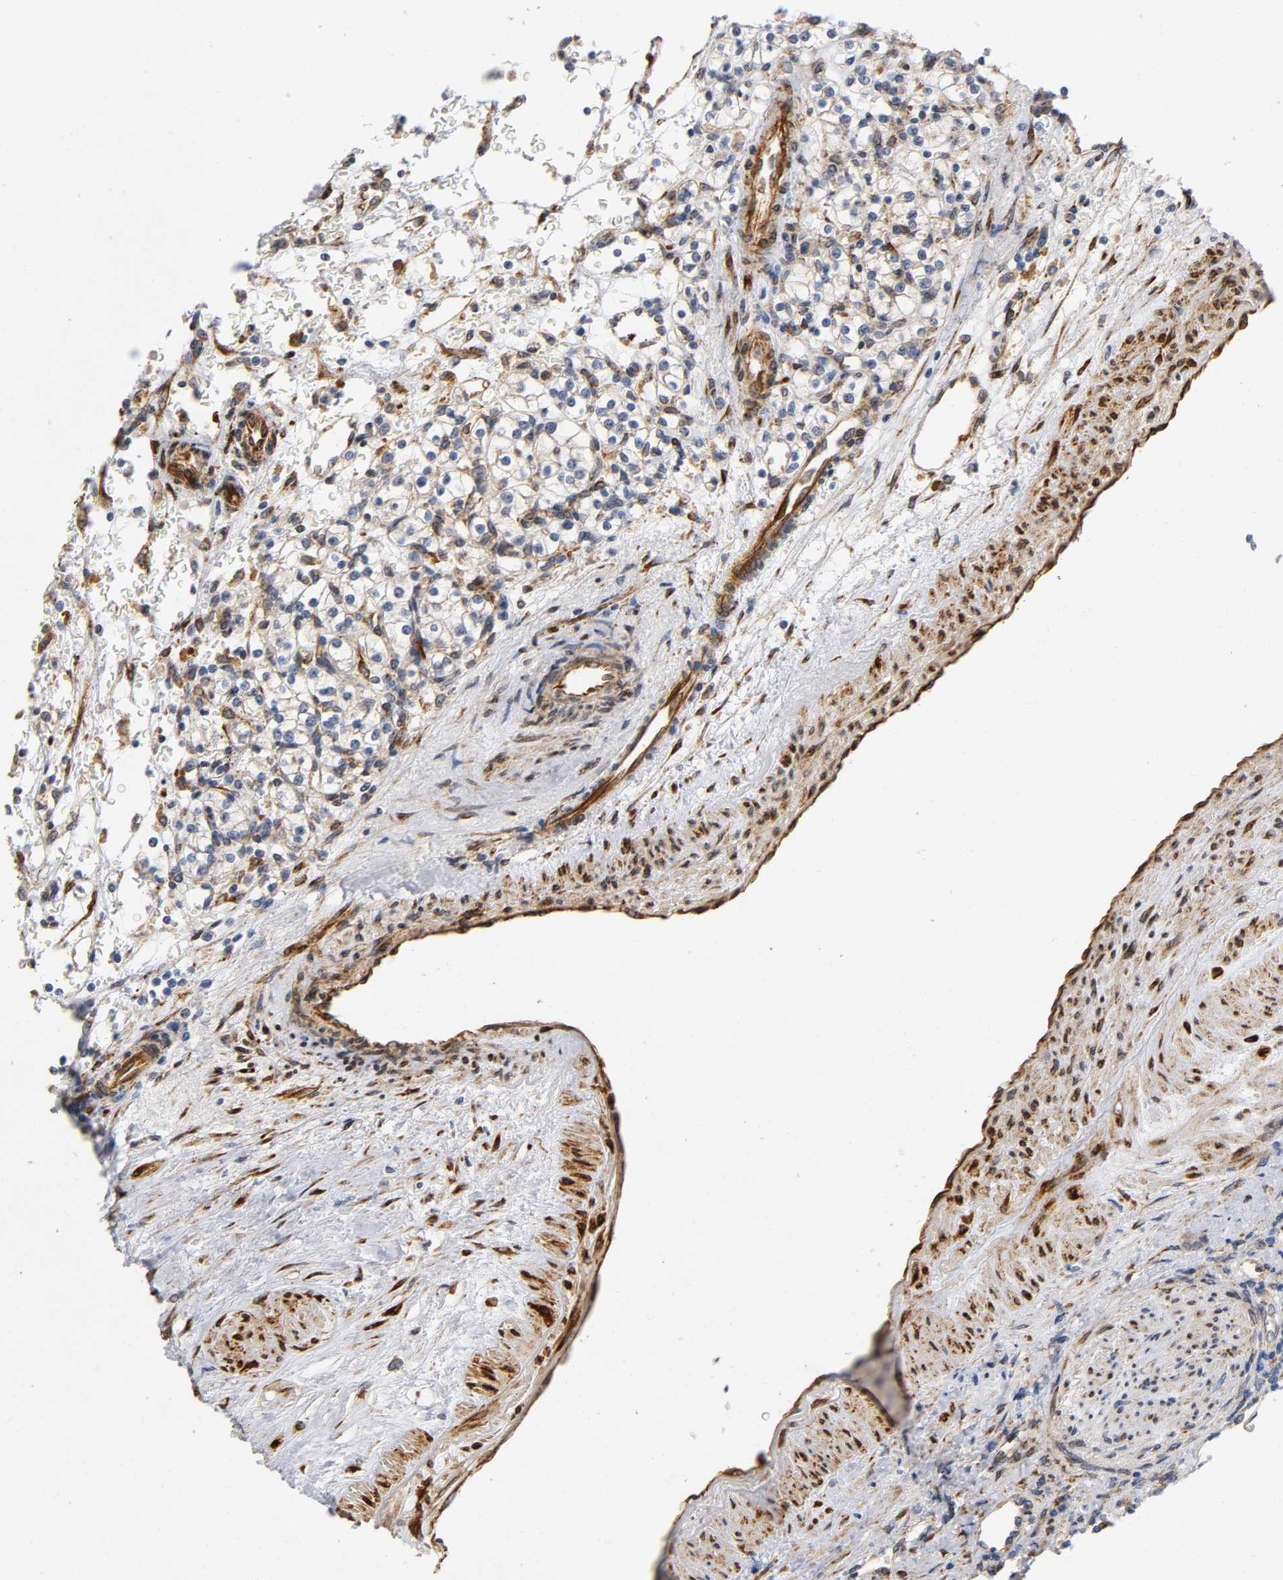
{"staining": {"intensity": "weak", "quantity": "25%-75%", "location": "cytoplasmic/membranous"}, "tissue": "renal cancer", "cell_type": "Tumor cells", "image_type": "cancer", "snomed": [{"axis": "morphology", "description": "Normal tissue, NOS"}, {"axis": "morphology", "description": "Adenocarcinoma, NOS"}, {"axis": "topography", "description": "Kidney"}], "caption": "This is a micrograph of immunohistochemistry (IHC) staining of adenocarcinoma (renal), which shows weak positivity in the cytoplasmic/membranous of tumor cells.", "gene": "SOS2", "patient": {"sex": "female", "age": 55}}